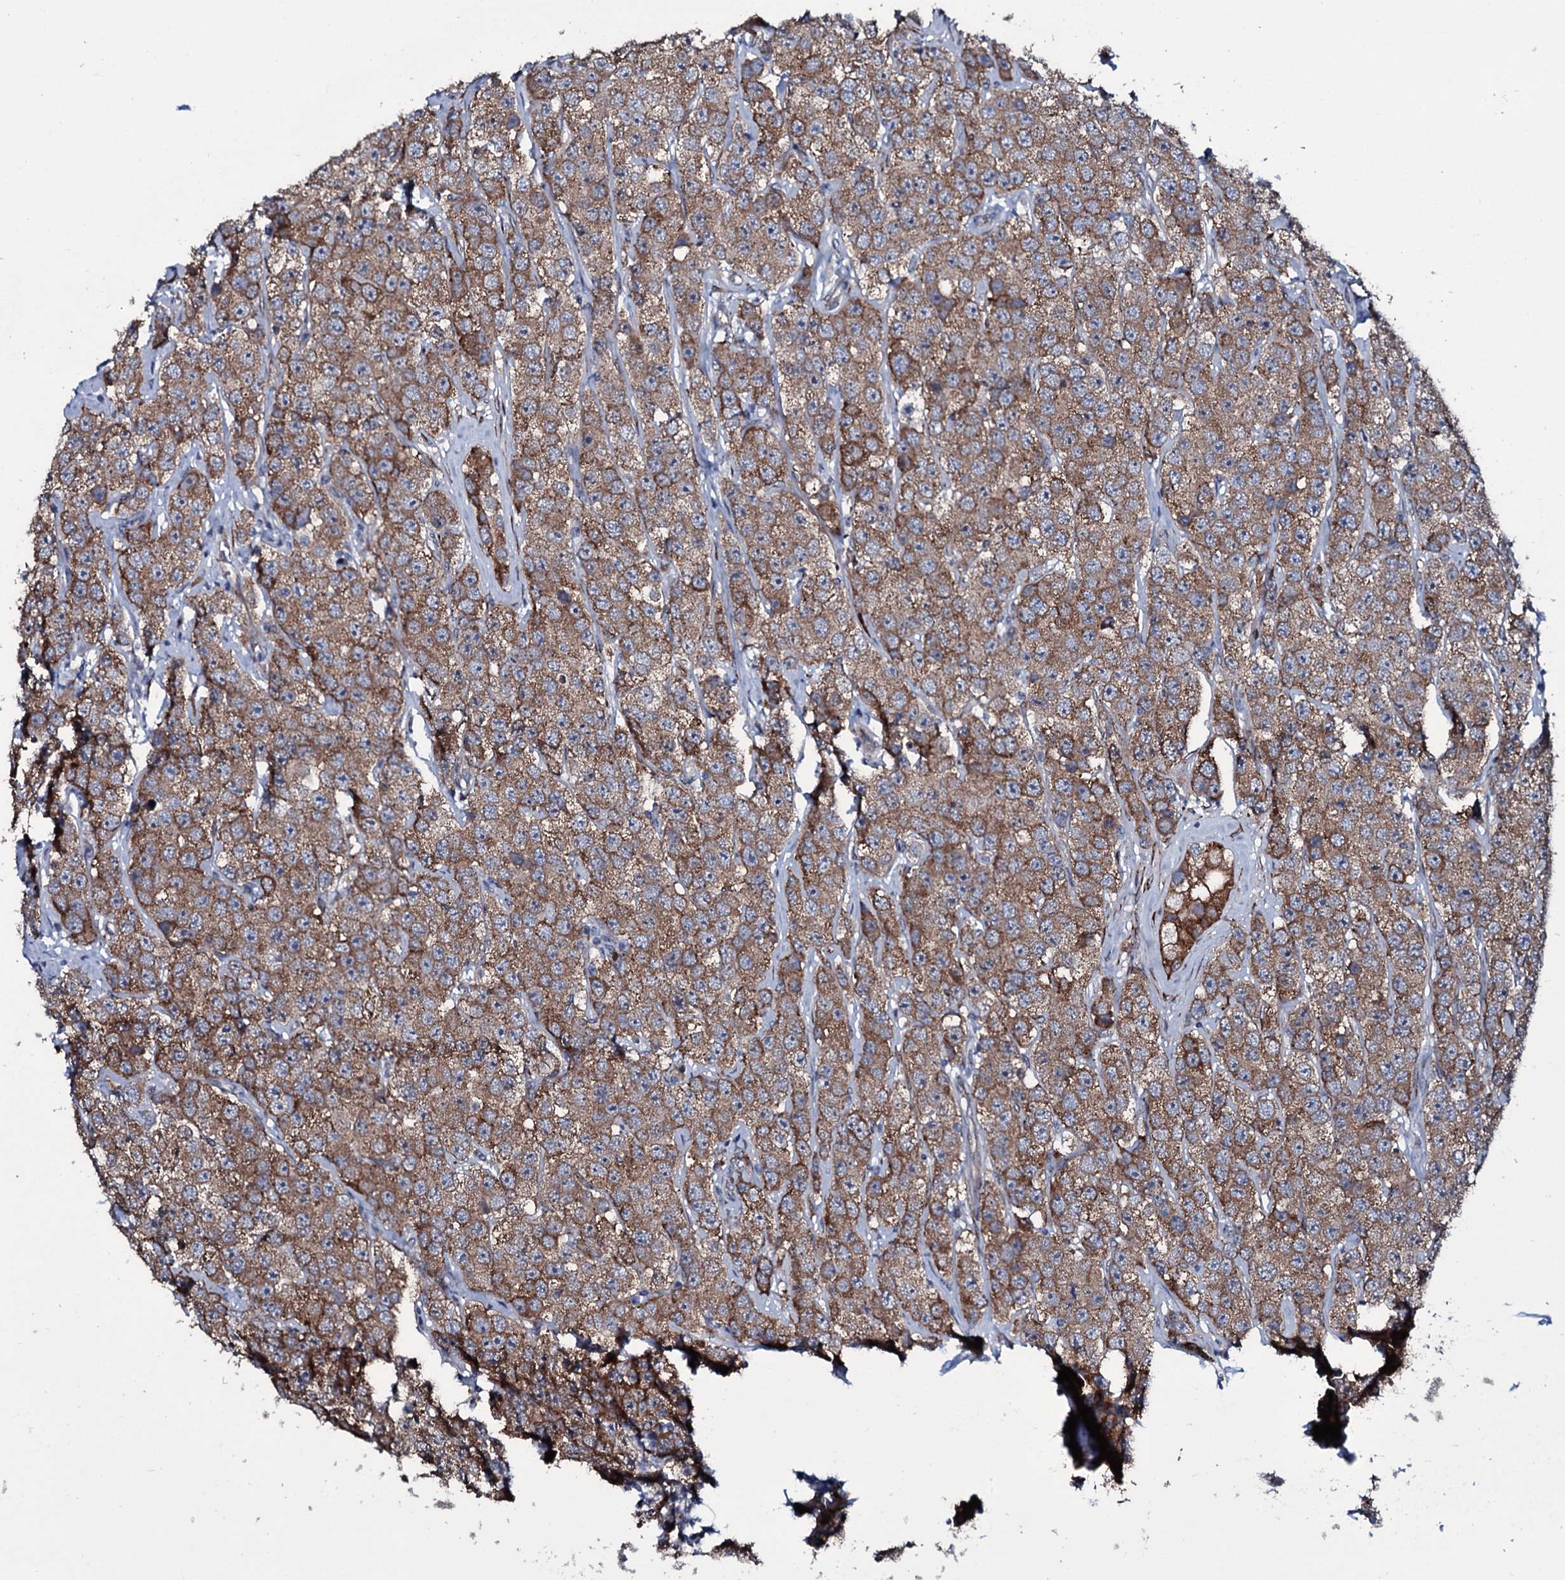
{"staining": {"intensity": "moderate", "quantity": ">75%", "location": "cytoplasmic/membranous"}, "tissue": "testis cancer", "cell_type": "Tumor cells", "image_type": "cancer", "snomed": [{"axis": "morphology", "description": "Seminoma, NOS"}, {"axis": "topography", "description": "Testis"}], "caption": "IHC of testis cancer exhibits medium levels of moderate cytoplasmic/membranous staining in approximately >75% of tumor cells.", "gene": "WIPF3", "patient": {"sex": "male", "age": 28}}